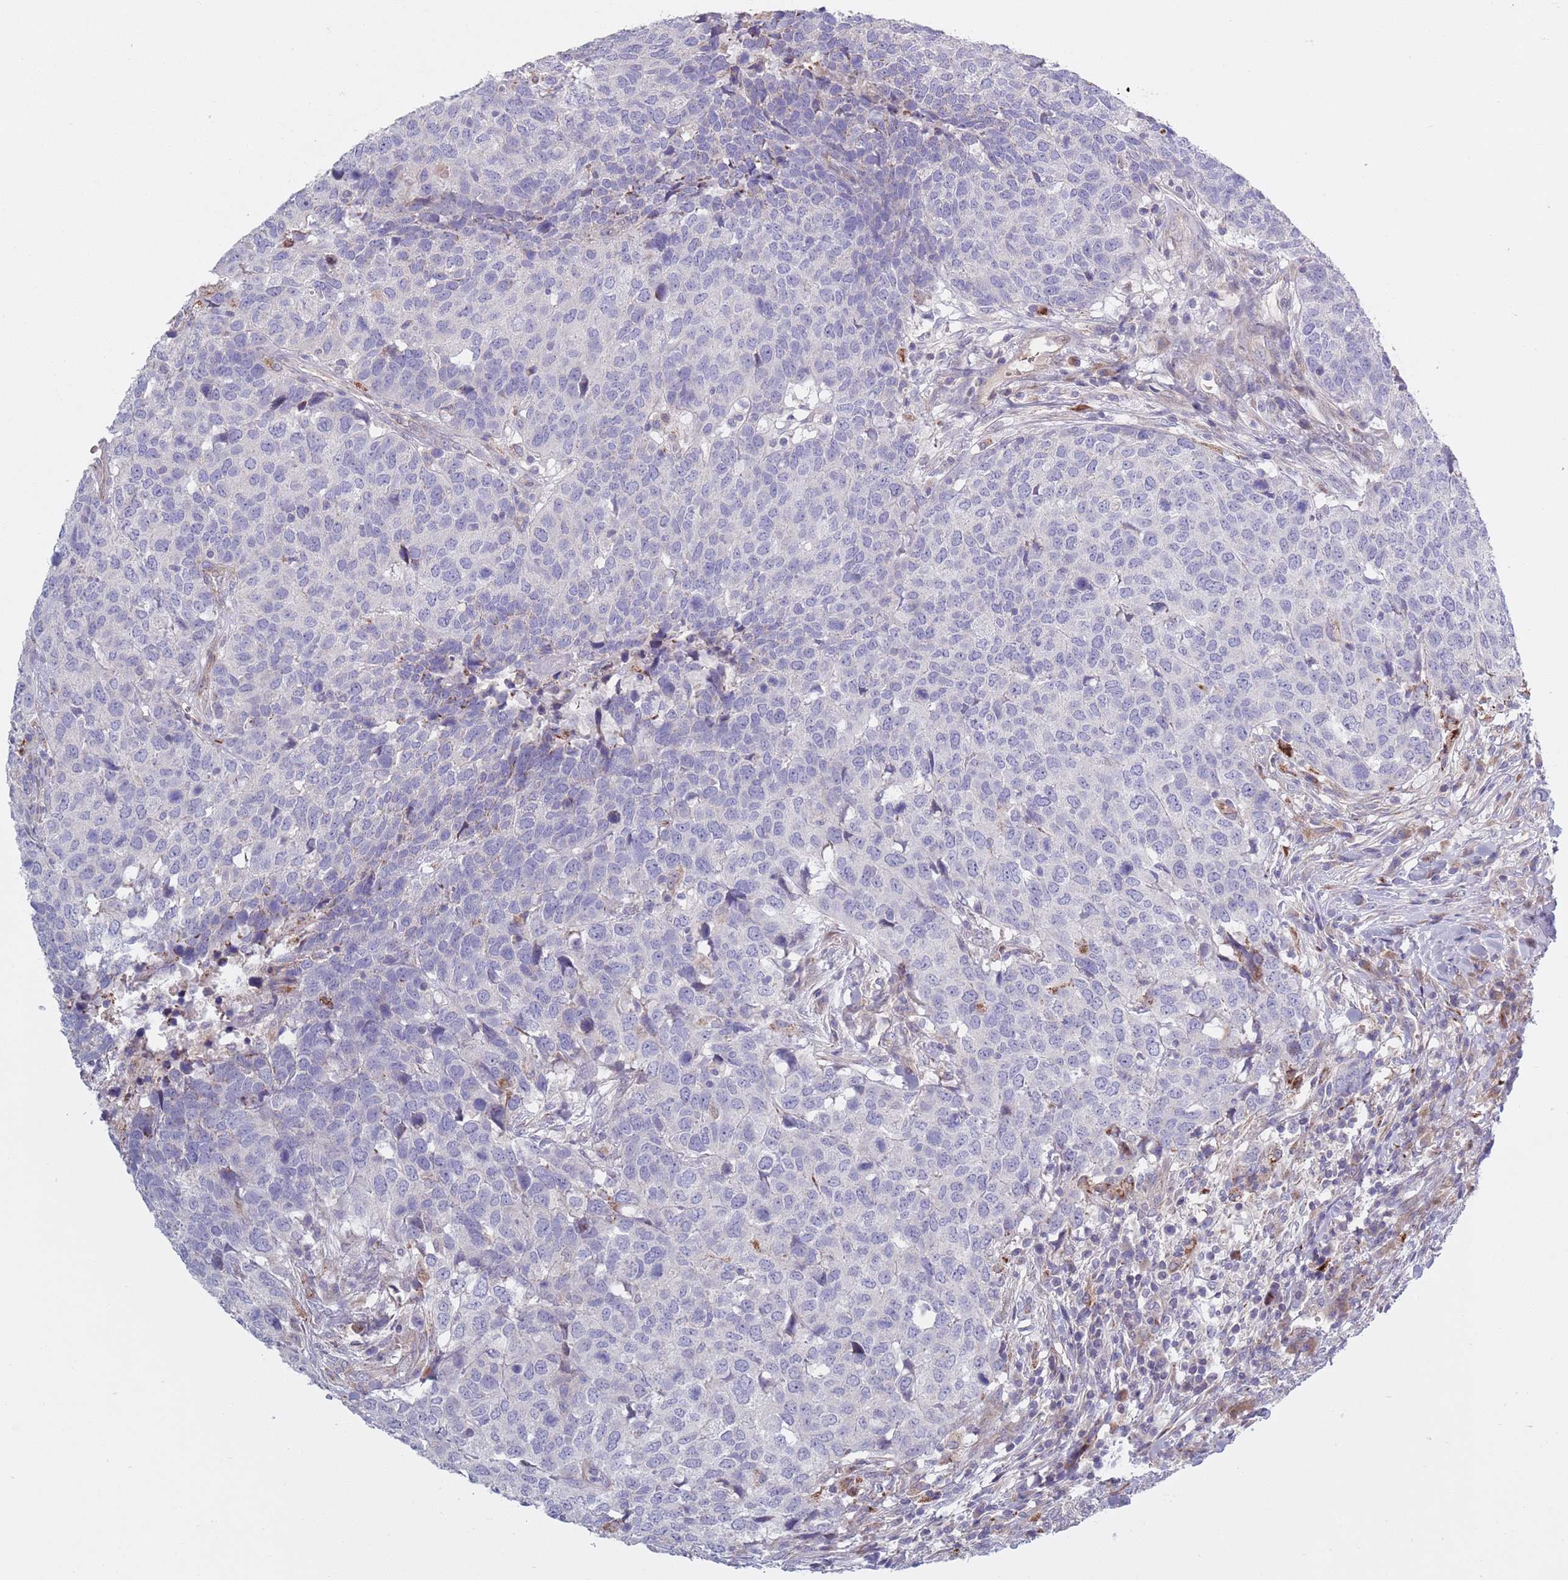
{"staining": {"intensity": "negative", "quantity": "none", "location": "none"}, "tissue": "head and neck cancer", "cell_type": "Tumor cells", "image_type": "cancer", "snomed": [{"axis": "morphology", "description": "Normal tissue, NOS"}, {"axis": "morphology", "description": "Squamous cell carcinoma, NOS"}, {"axis": "topography", "description": "Skeletal muscle"}, {"axis": "topography", "description": "Vascular tissue"}, {"axis": "topography", "description": "Peripheral nerve tissue"}, {"axis": "topography", "description": "Head-Neck"}], "caption": "High magnification brightfield microscopy of head and neck cancer (squamous cell carcinoma) stained with DAB (brown) and counterstained with hematoxylin (blue): tumor cells show no significant positivity.", "gene": "TYW1", "patient": {"sex": "male", "age": 66}}